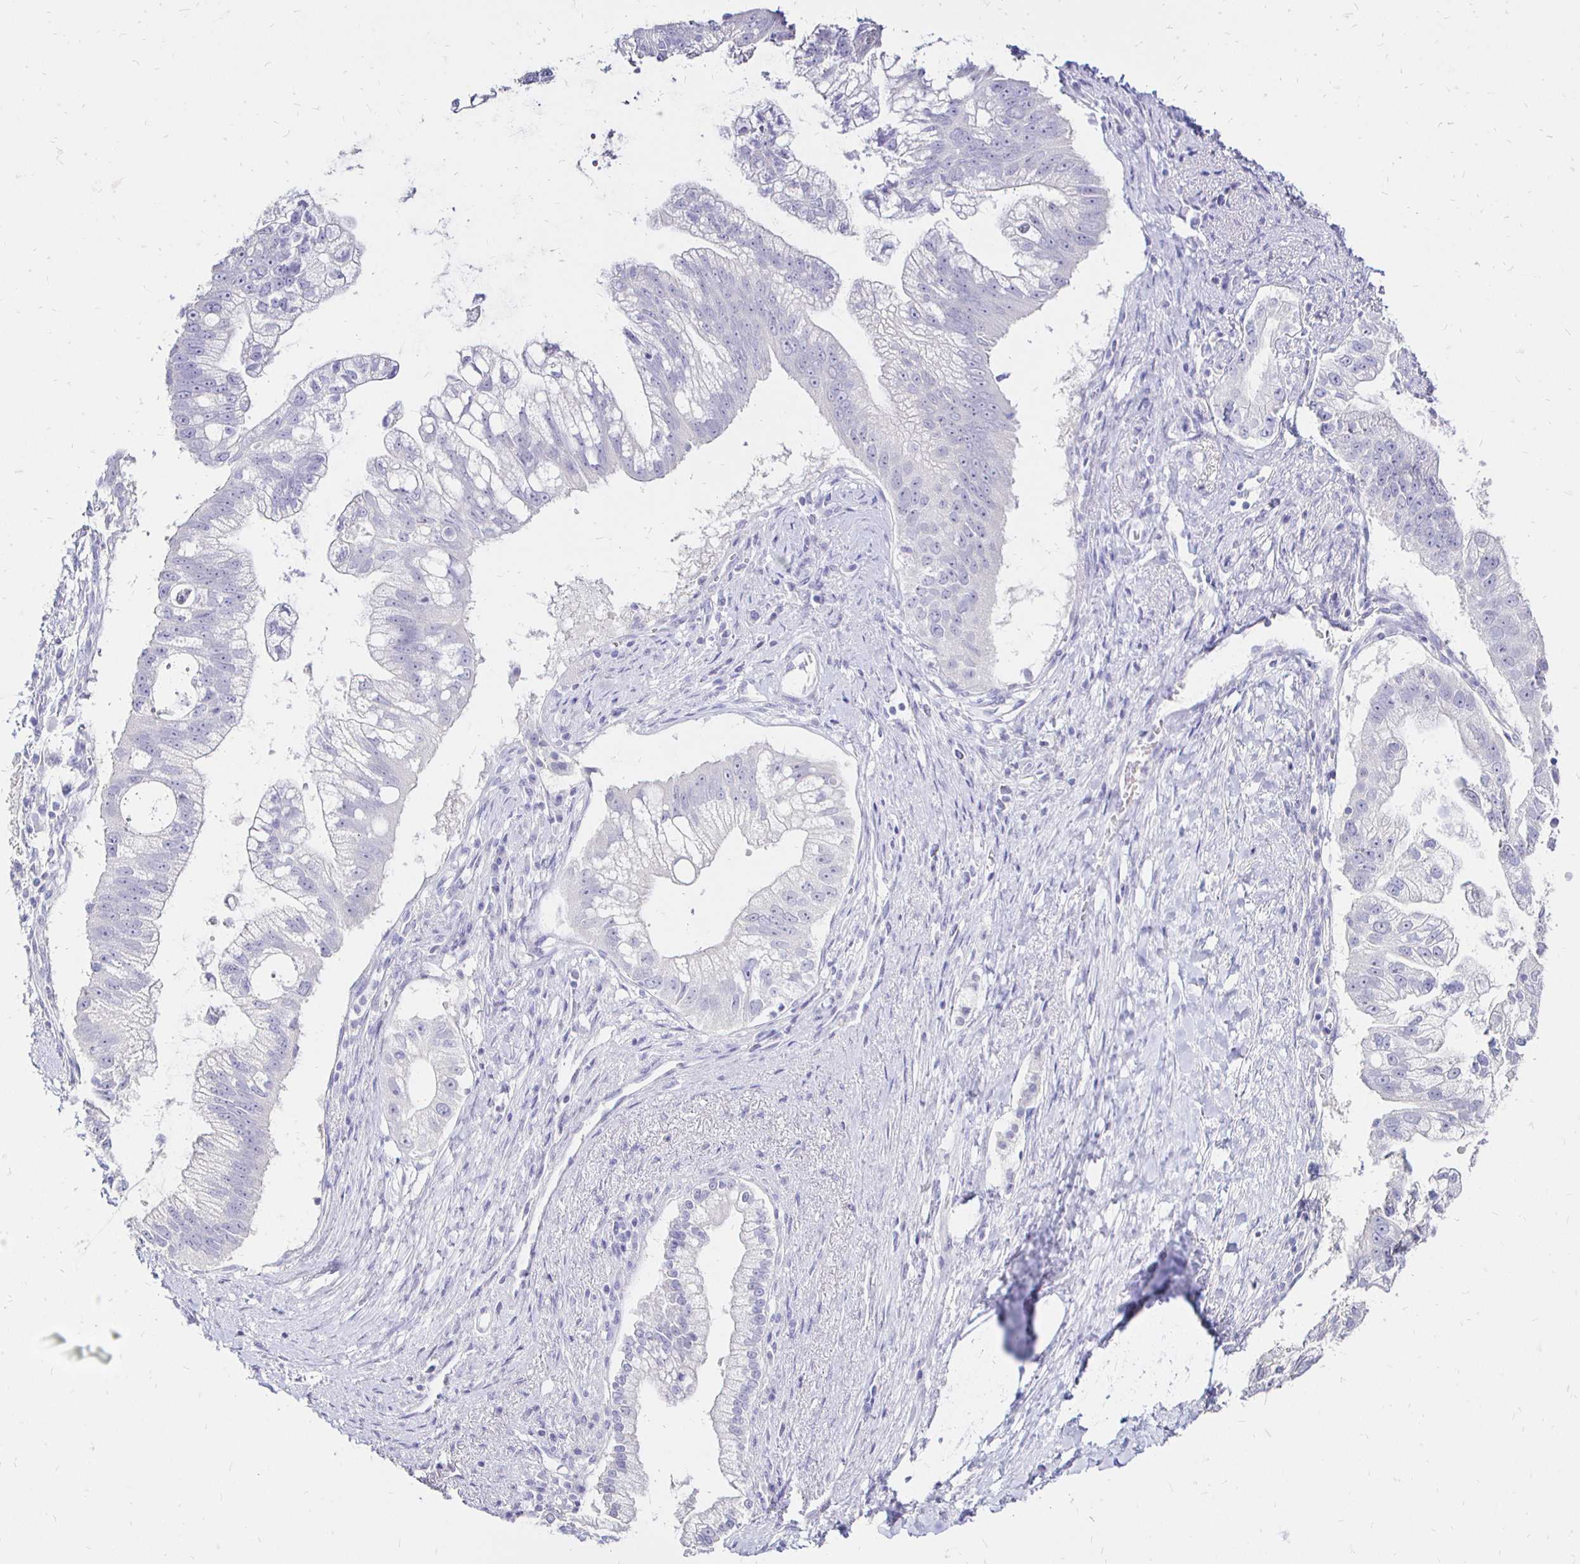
{"staining": {"intensity": "negative", "quantity": "none", "location": "none"}, "tissue": "pancreatic cancer", "cell_type": "Tumor cells", "image_type": "cancer", "snomed": [{"axis": "morphology", "description": "Adenocarcinoma, NOS"}, {"axis": "topography", "description": "Pancreas"}], "caption": "IHC of human pancreatic adenocarcinoma demonstrates no expression in tumor cells.", "gene": "IRGC", "patient": {"sex": "male", "age": 70}}